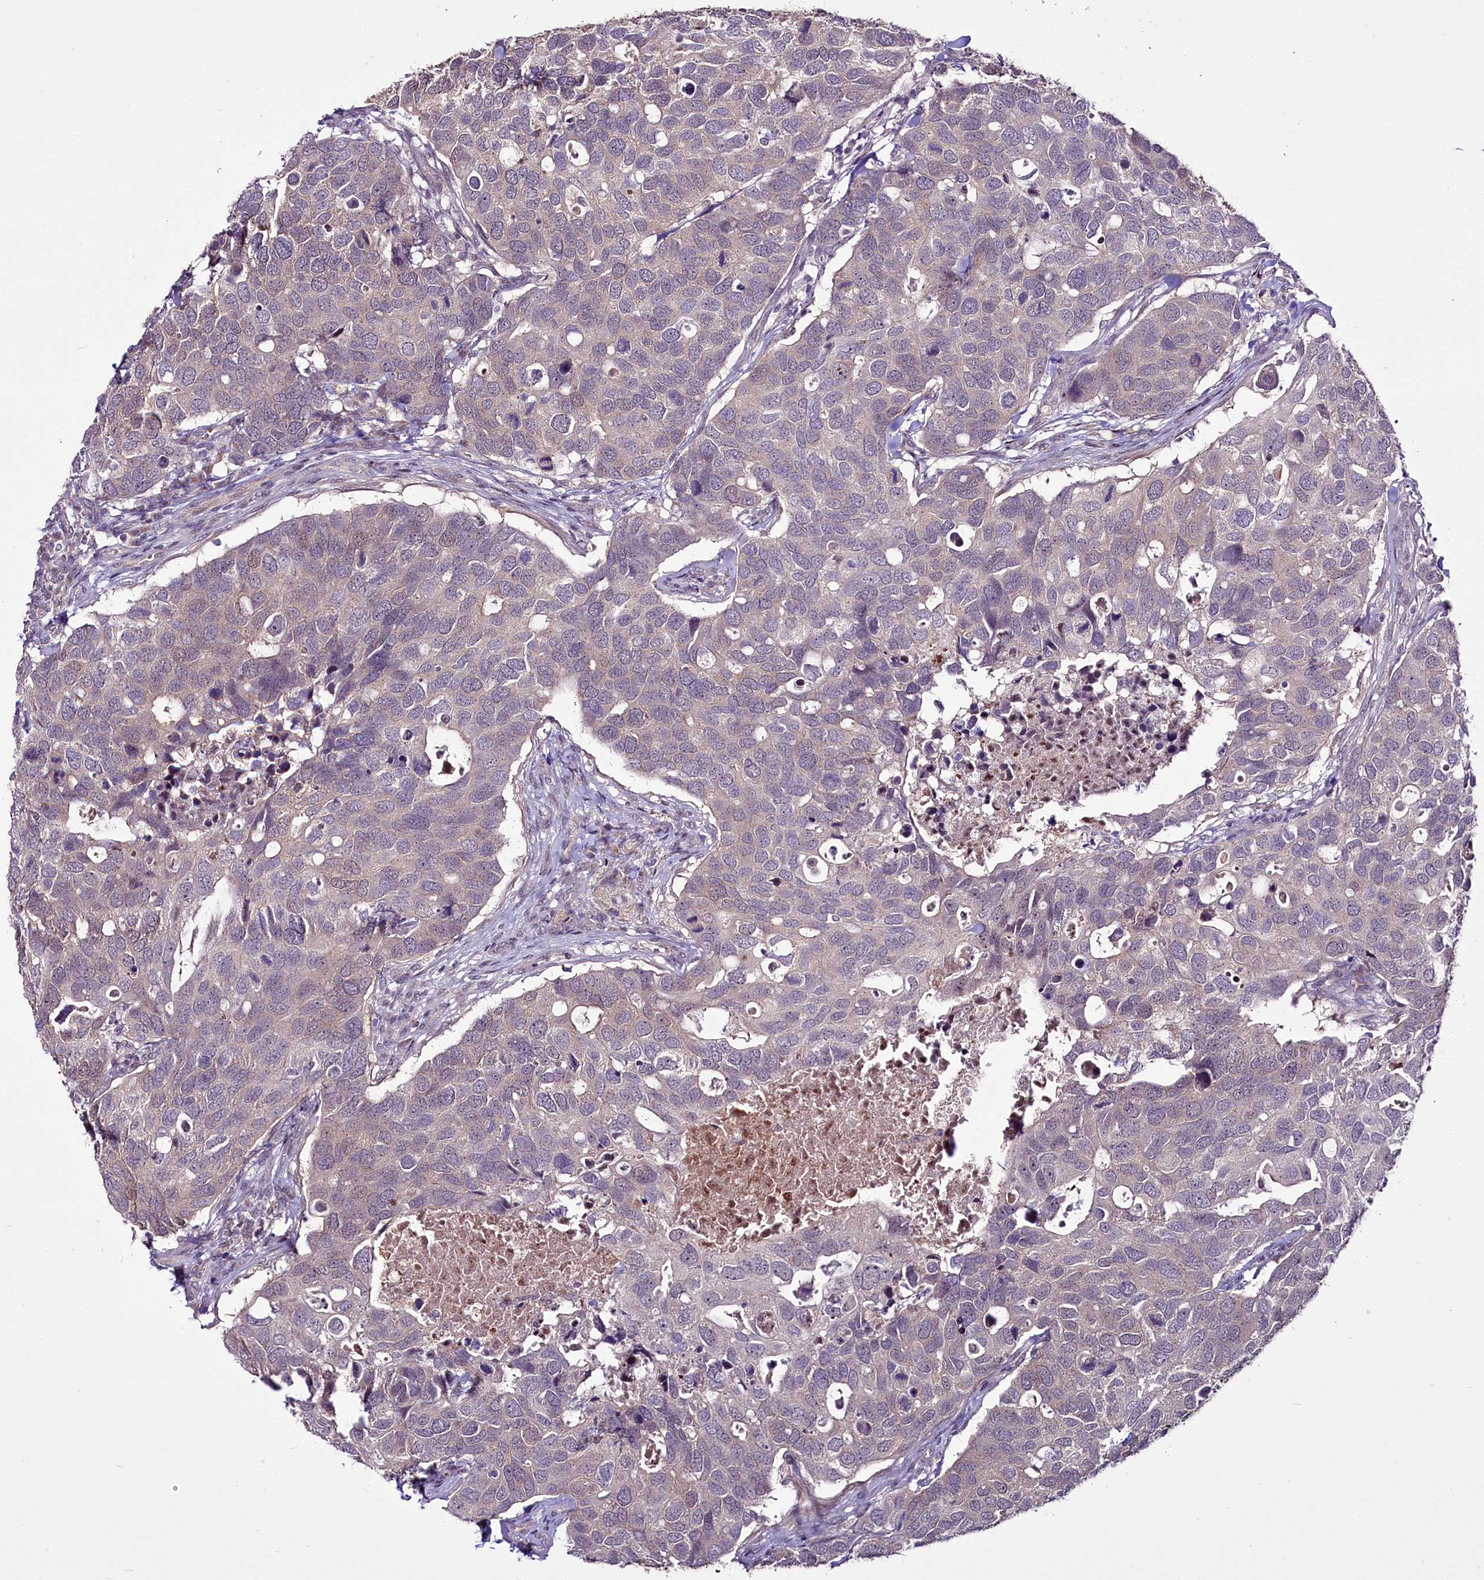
{"staining": {"intensity": "weak", "quantity": "25%-75%", "location": "cytoplasmic/membranous"}, "tissue": "breast cancer", "cell_type": "Tumor cells", "image_type": "cancer", "snomed": [{"axis": "morphology", "description": "Duct carcinoma"}, {"axis": "topography", "description": "Breast"}], "caption": "Tumor cells show low levels of weak cytoplasmic/membranous staining in about 25%-75% of cells in human invasive ductal carcinoma (breast).", "gene": "SUSD3", "patient": {"sex": "female", "age": 83}}